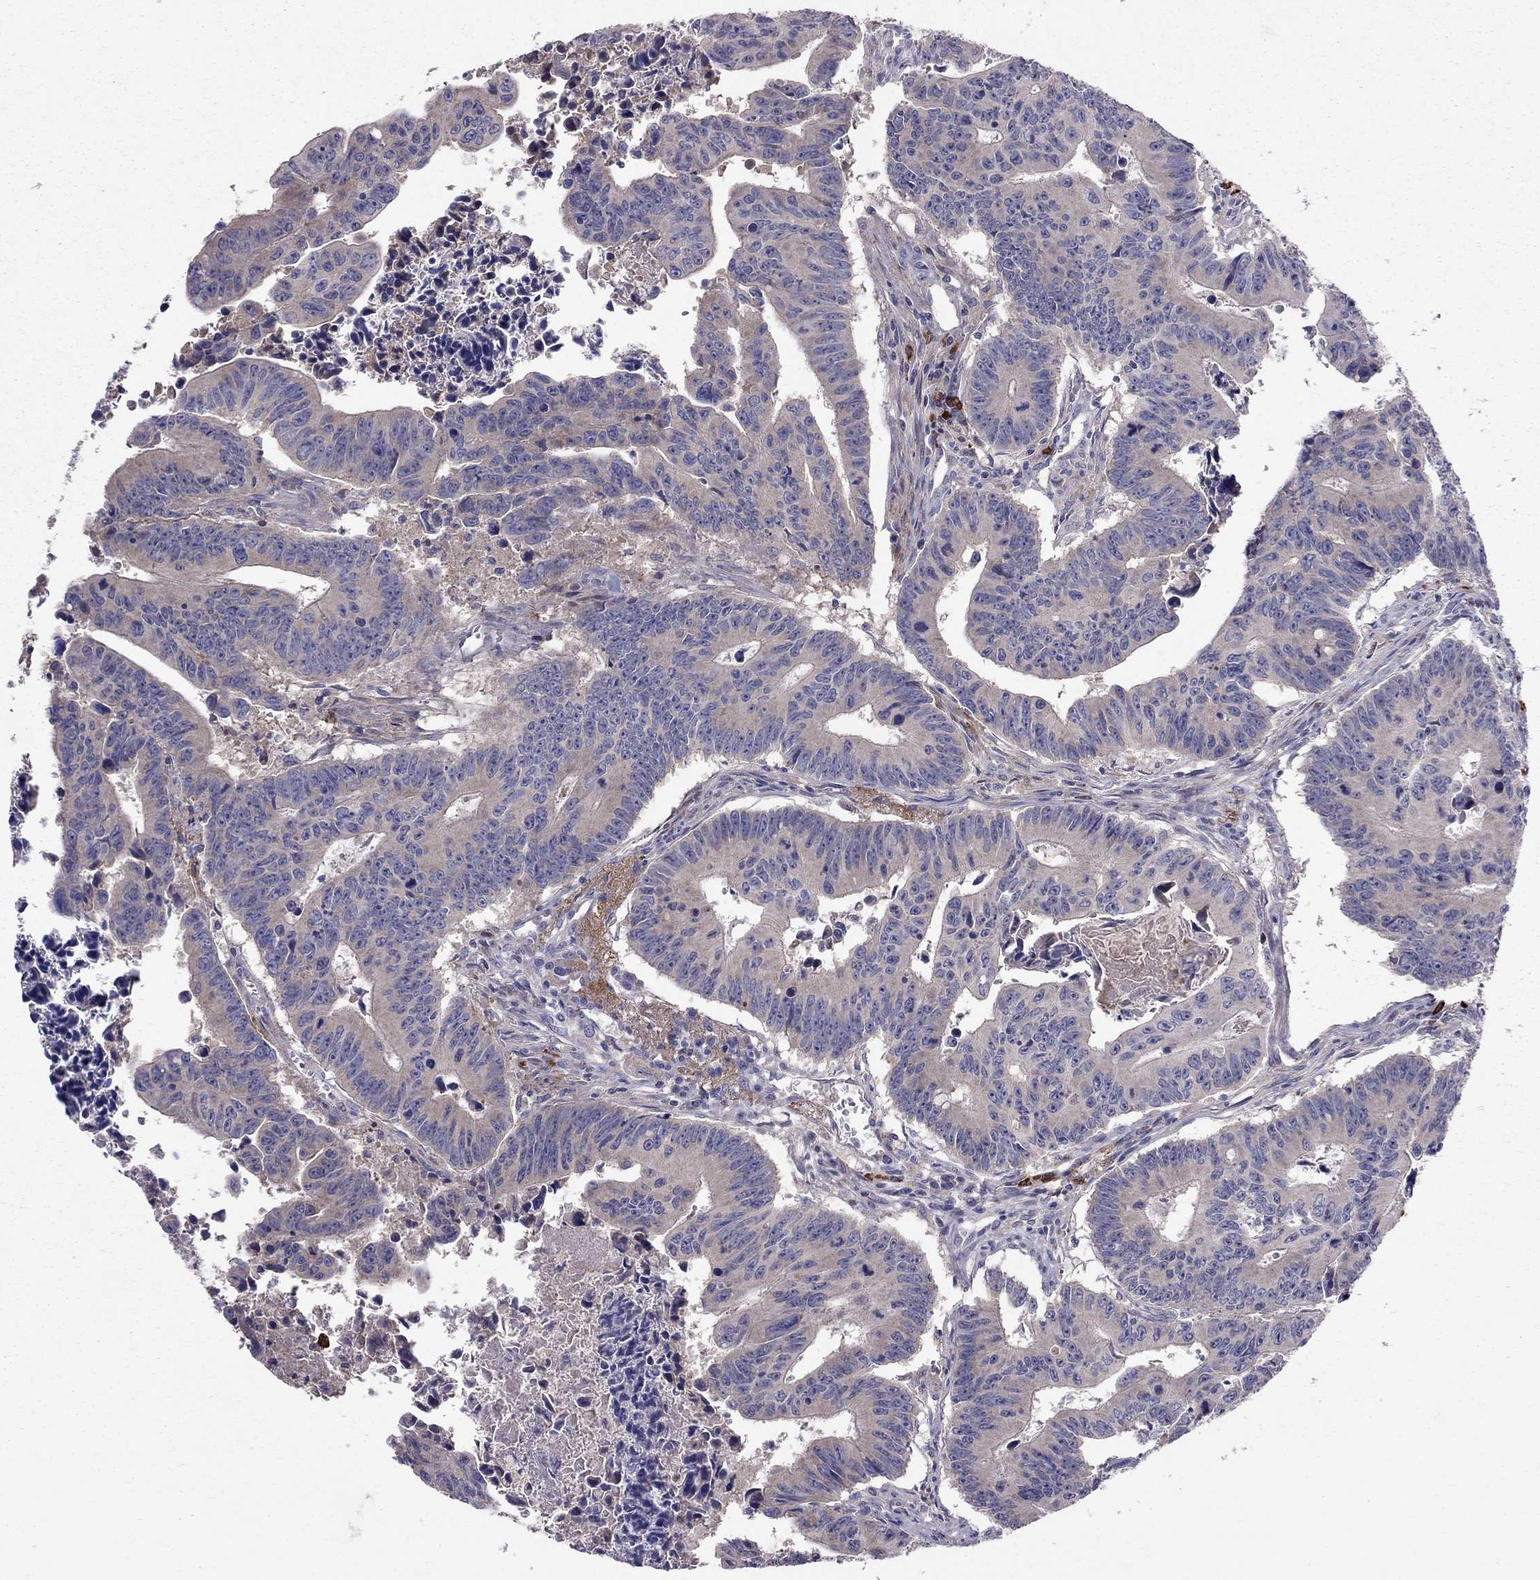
{"staining": {"intensity": "weak", "quantity": "25%-75%", "location": "cytoplasmic/membranous"}, "tissue": "colorectal cancer", "cell_type": "Tumor cells", "image_type": "cancer", "snomed": [{"axis": "morphology", "description": "Adenocarcinoma, NOS"}, {"axis": "topography", "description": "Colon"}], "caption": "The micrograph shows a brown stain indicating the presence of a protein in the cytoplasmic/membranous of tumor cells in colorectal cancer (adenocarcinoma). (brown staining indicates protein expression, while blue staining denotes nuclei).", "gene": "PIK3CG", "patient": {"sex": "female", "age": 87}}